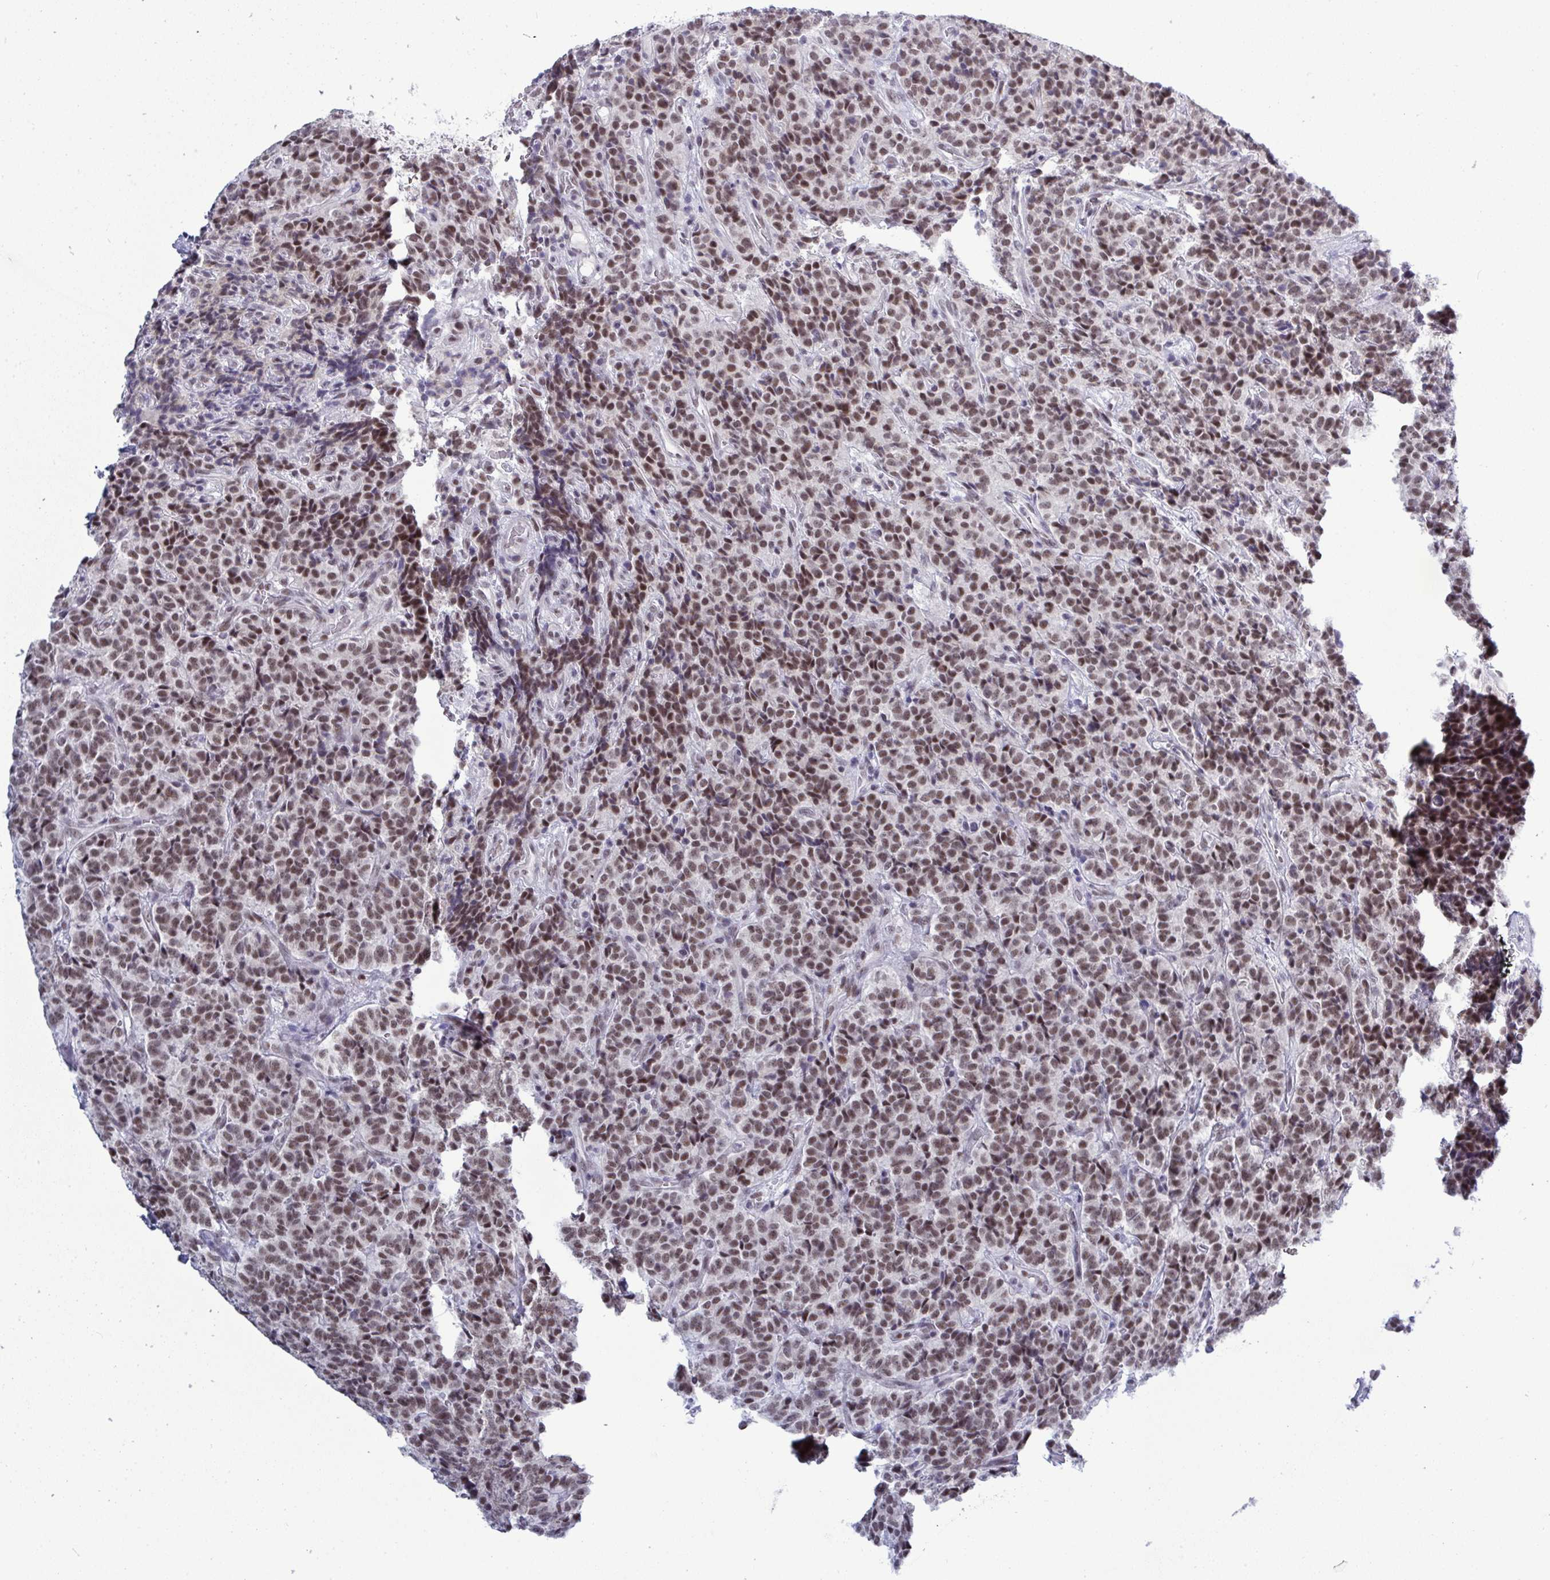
{"staining": {"intensity": "moderate", "quantity": ">75%", "location": "nuclear"}, "tissue": "carcinoid", "cell_type": "Tumor cells", "image_type": "cancer", "snomed": [{"axis": "morphology", "description": "Carcinoid, malignant, NOS"}, {"axis": "topography", "description": "Pancreas"}], "caption": "Protein expression analysis of human carcinoid reveals moderate nuclear staining in about >75% of tumor cells.", "gene": "PPP1R10", "patient": {"sex": "male", "age": 36}}